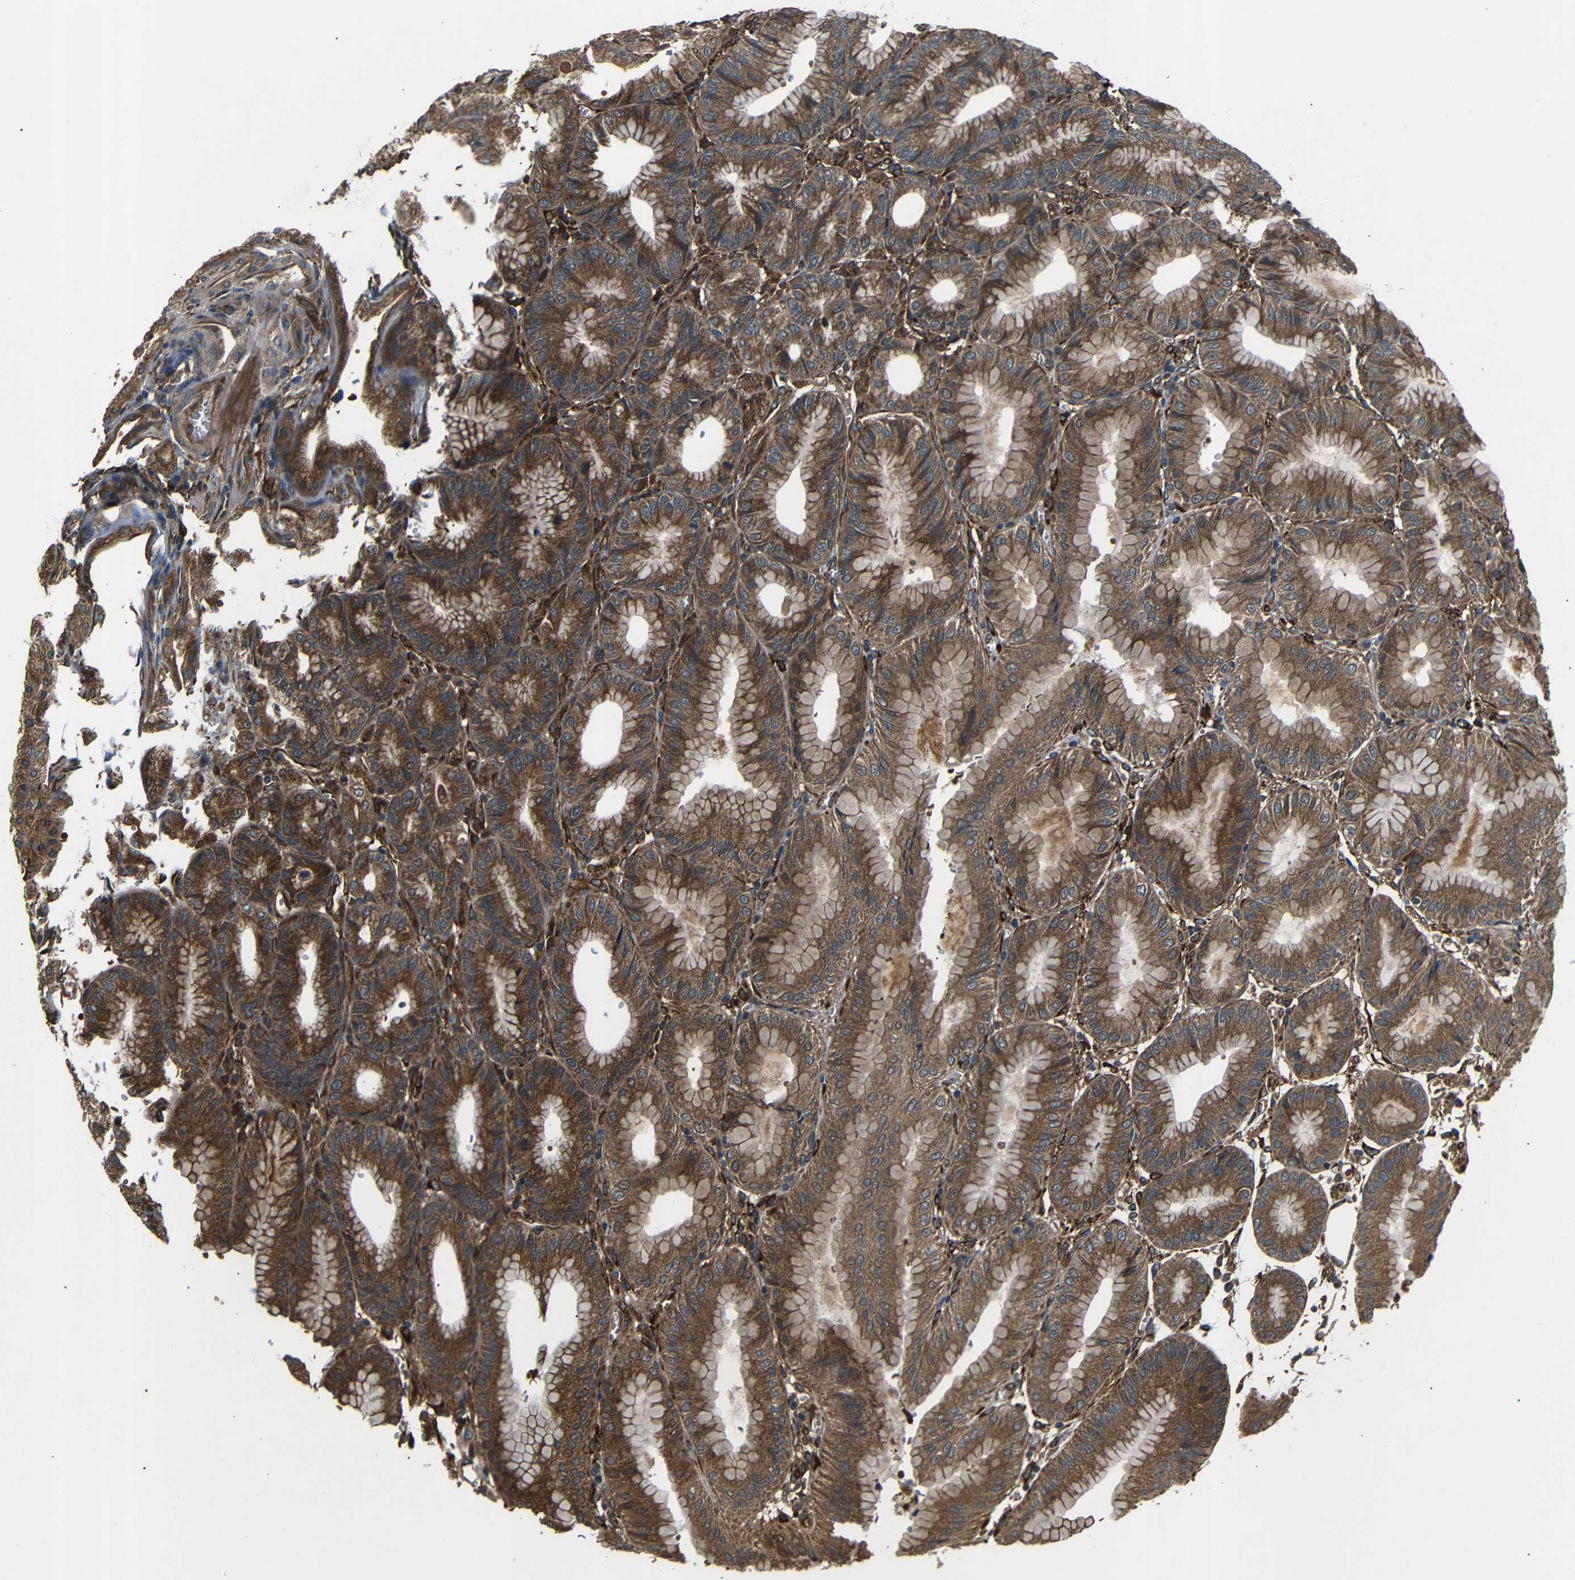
{"staining": {"intensity": "strong", "quantity": ">75%", "location": "cytoplasmic/membranous"}, "tissue": "stomach", "cell_type": "Glandular cells", "image_type": "normal", "snomed": [{"axis": "morphology", "description": "Normal tissue, NOS"}, {"axis": "topography", "description": "Stomach, lower"}], "caption": "Immunohistochemical staining of normal human stomach demonstrates >75% levels of strong cytoplasmic/membranous protein expression in approximately >75% of glandular cells.", "gene": "TRPC1", "patient": {"sex": "male", "age": 71}}